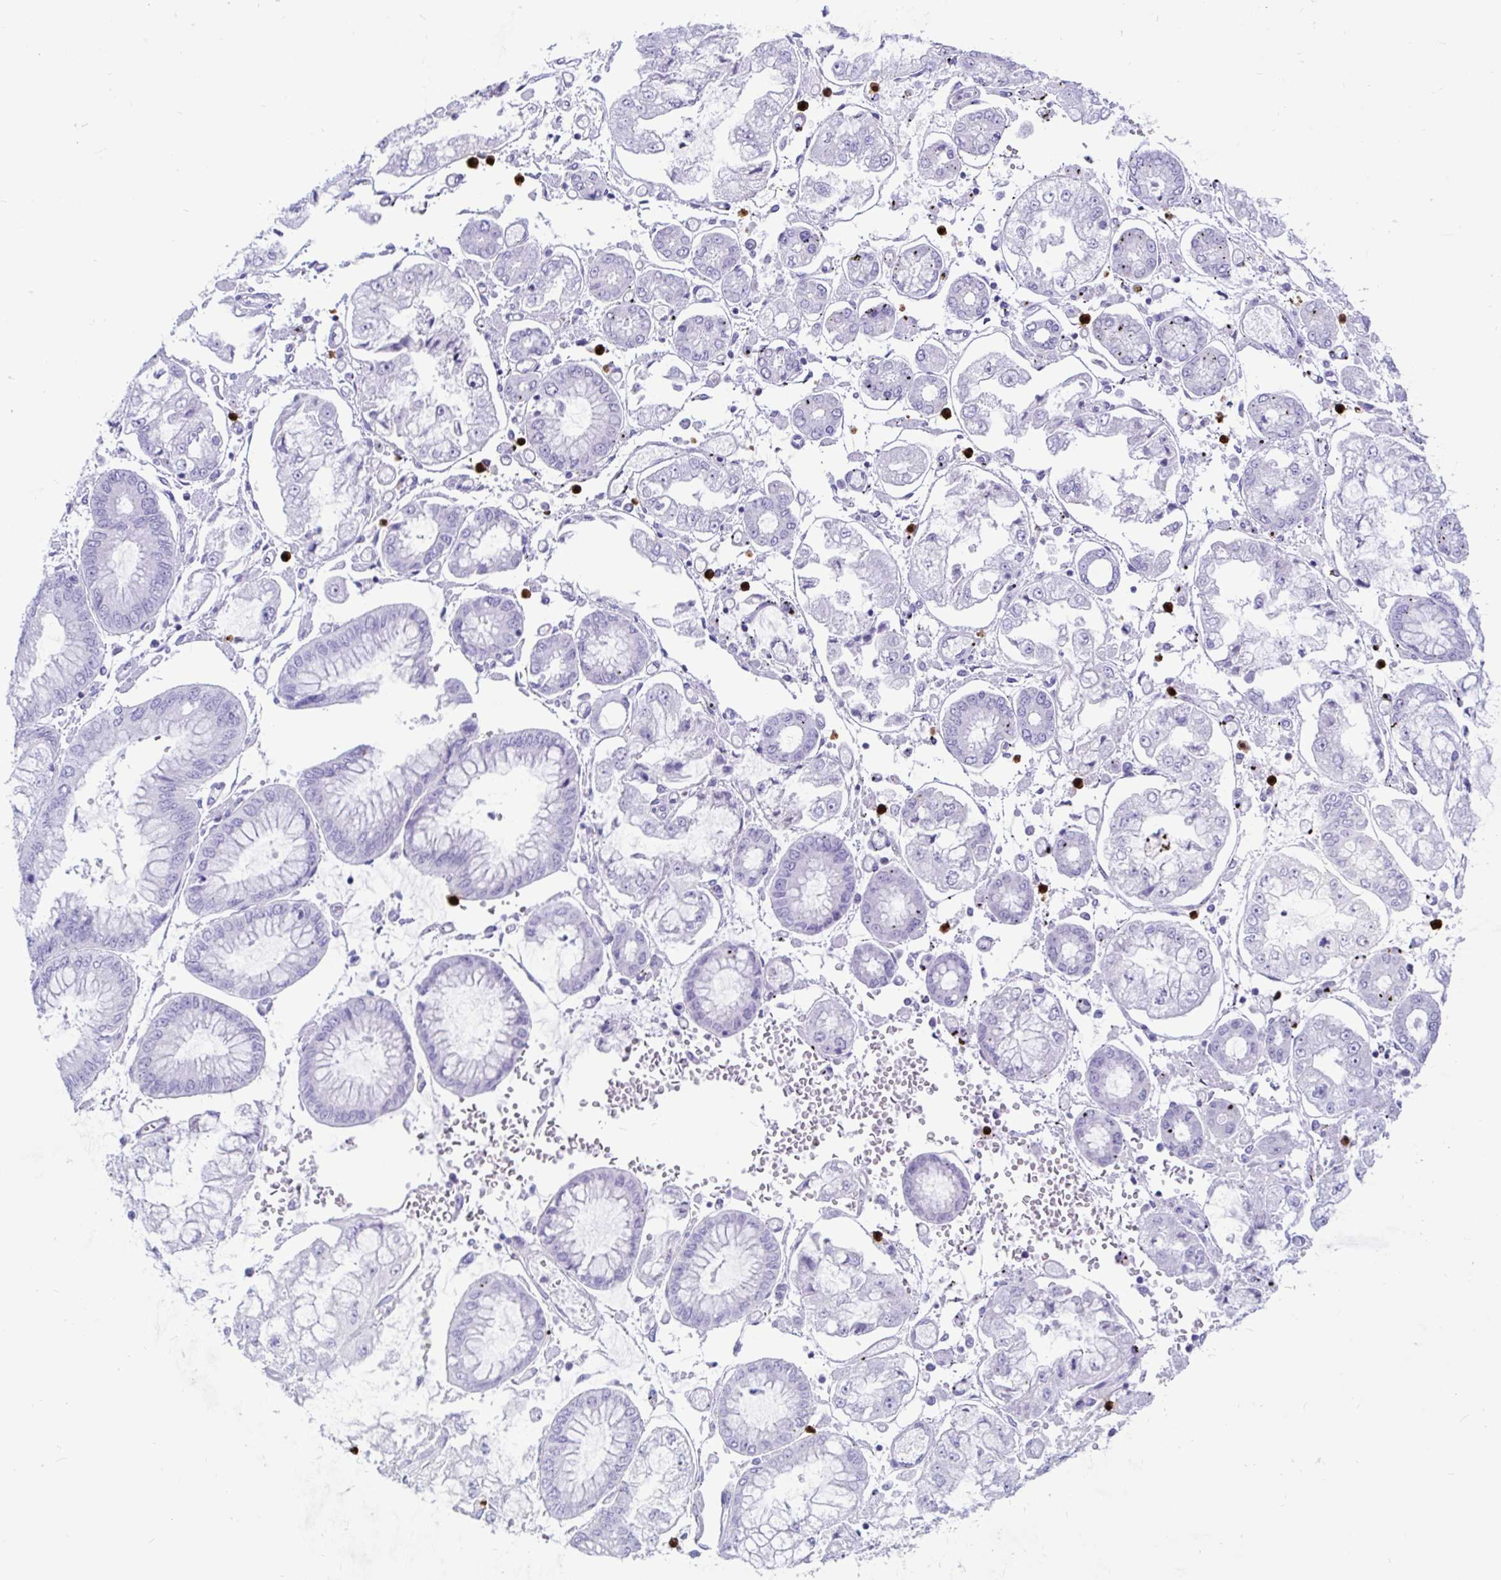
{"staining": {"intensity": "negative", "quantity": "none", "location": "none"}, "tissue": "stomach cancer", "cell_type": "Tumor cells", "image_type": "cancer", "snomed": [{"axis": "morphology", "description": "Adenocarcinoma, NOS"}, {"axis": "topography", "description": "Stomach"}], "caption": "This is an immunohistochemistry micrograph of human stomach adenocarcinoma. There is no staining in tumor cells.", "gene": "RNASE3", "patient": {"sex": "male", "age": 76}}